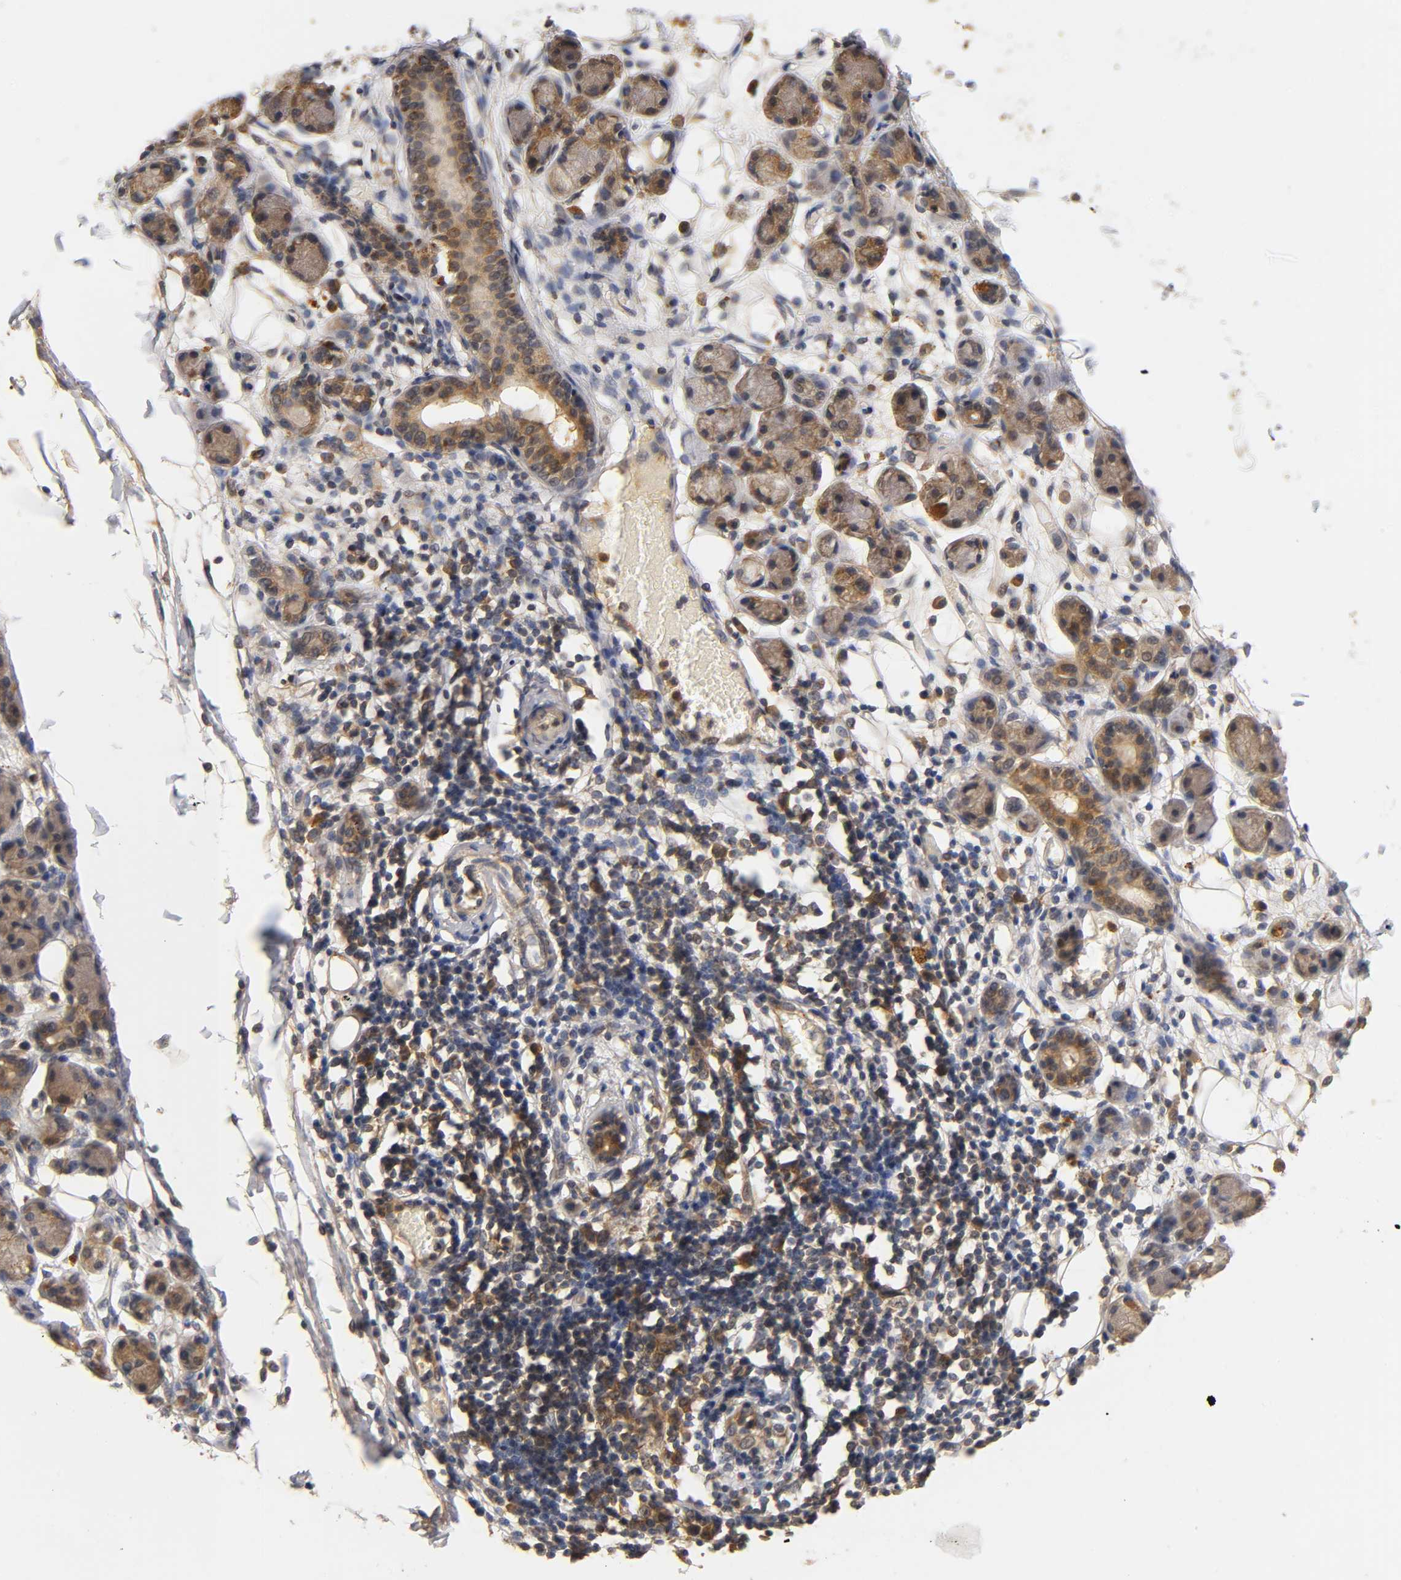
{"staining": {"intensity": "moderate", "quantity": "25%-75%", "location": "cytoplasmic/membranous"}, "tissue": "adipose tissue", "cell_type": "Adipocytes", "image_type": "normal", "snomed": [{"axis": "morphology", "description": "Normal tissue, NOS"}, {"axis": "morphology", "description": "Inflammation, NOS"}, {"axis": "topography", "description": "Vascular tissue"}, {"axis": "topography", "description": "Salivary gland"}], "caption": "This micrograph exhibits unremarkable adipose tissue stained with immunohistochemistry to label a protein in brown. The cytoplasmic/membranous of adipocytes show moderate positivity for the protein. Nuclei are counter-stained blue.", "gene": "SCAP", "patient": {"sex": "female", "age": 75}}